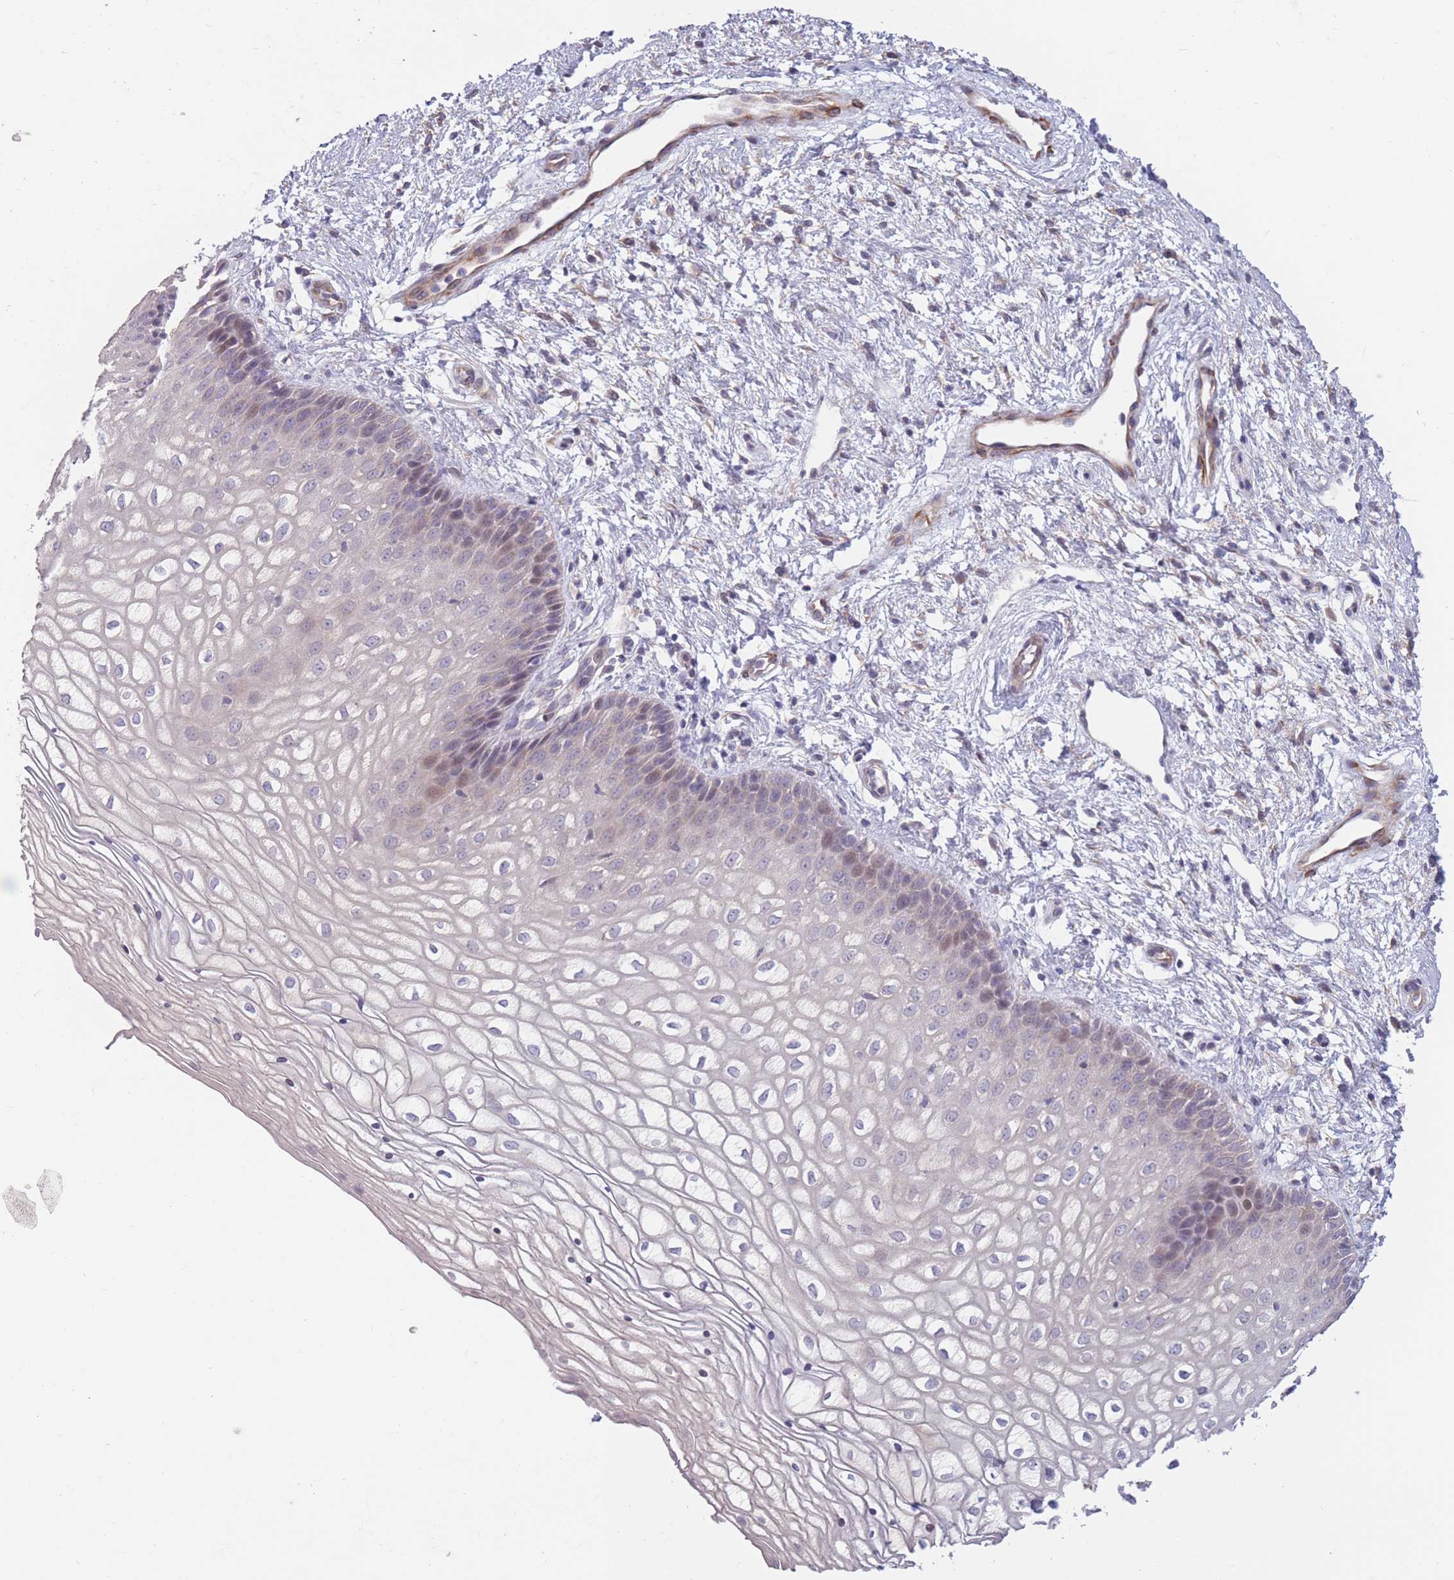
{"staining": {"intensity": "weak", "quantity": "<25%", "location": "nuclear"}, "tissue": "vagina", "cell_type": "Squamous epithelial cells", "image_type": "normal", "snomed": [{"axis": "morphology", "description": "Normal tissue, NOS"}, {"axis": "topography", "description": "Vagina"}], "caption": "IHC of benign human vagina displays no staining in squamous epithelial cells. Nuclei are stained in blue.", "gene": "CCNQ", "patient": {"sex": "female", "age": 34}}